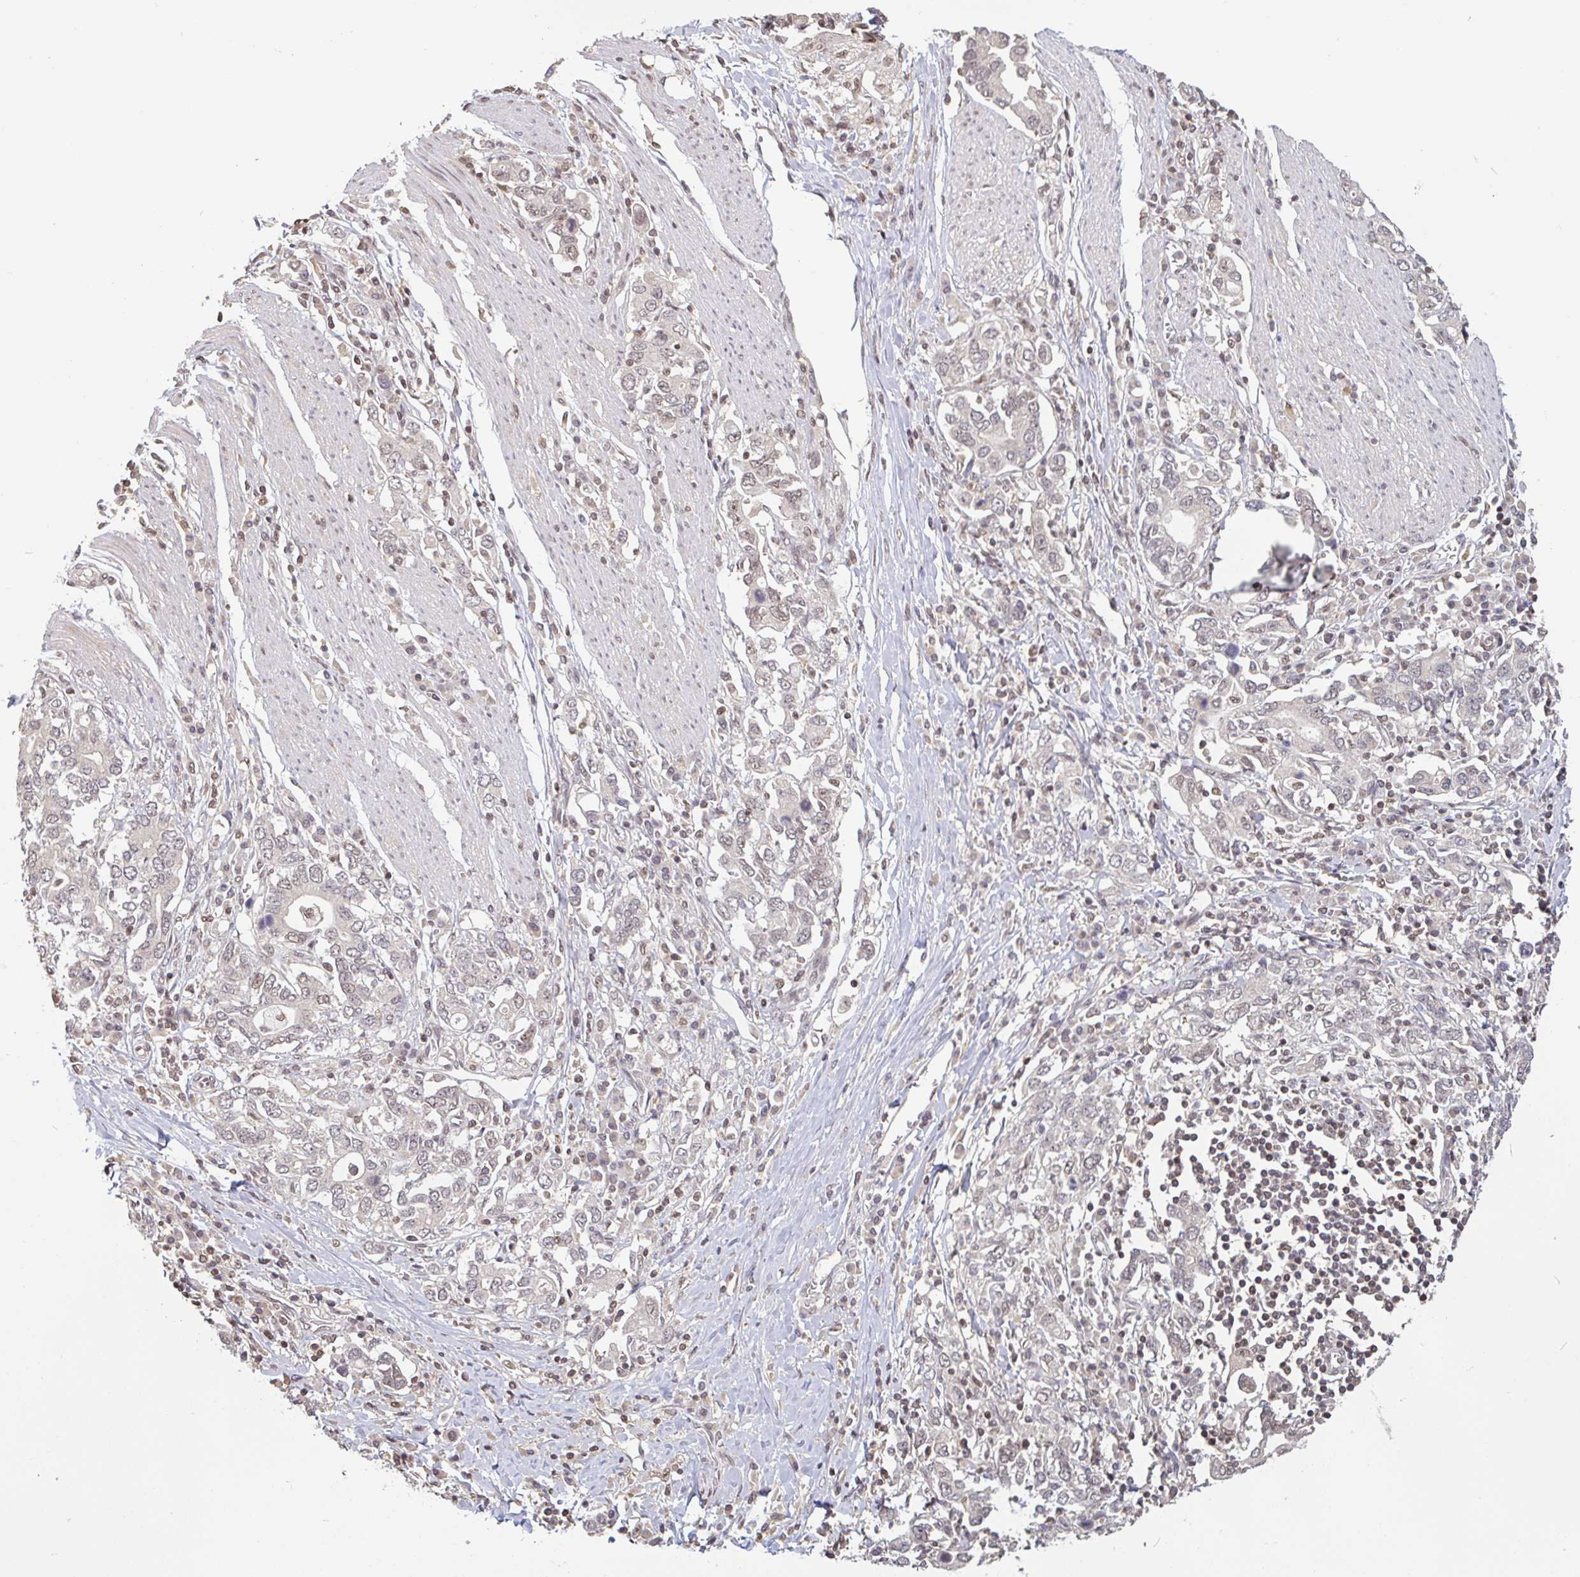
{"staining": {"intensity": "weak", "quantity": ">75%", "location": "nuclear"}, "tissue": "stomach cancer", "cell_type": "Tumor cells", "image_type": "cancer", "snomed": [{"axis": "morphology", "description": "Adenocarcinoma, NOS"}, {"axis": "topography", "description": "Stomach, upper"}, {"axis": "topography", "description": "Stomach"}], "caption": "Stomach cancer (adenocarcinoma) stained with a protein marker reveals weak staining in tumor cells.", "gene": "DR1", "patient": {"sex": "male", "age": 62}}